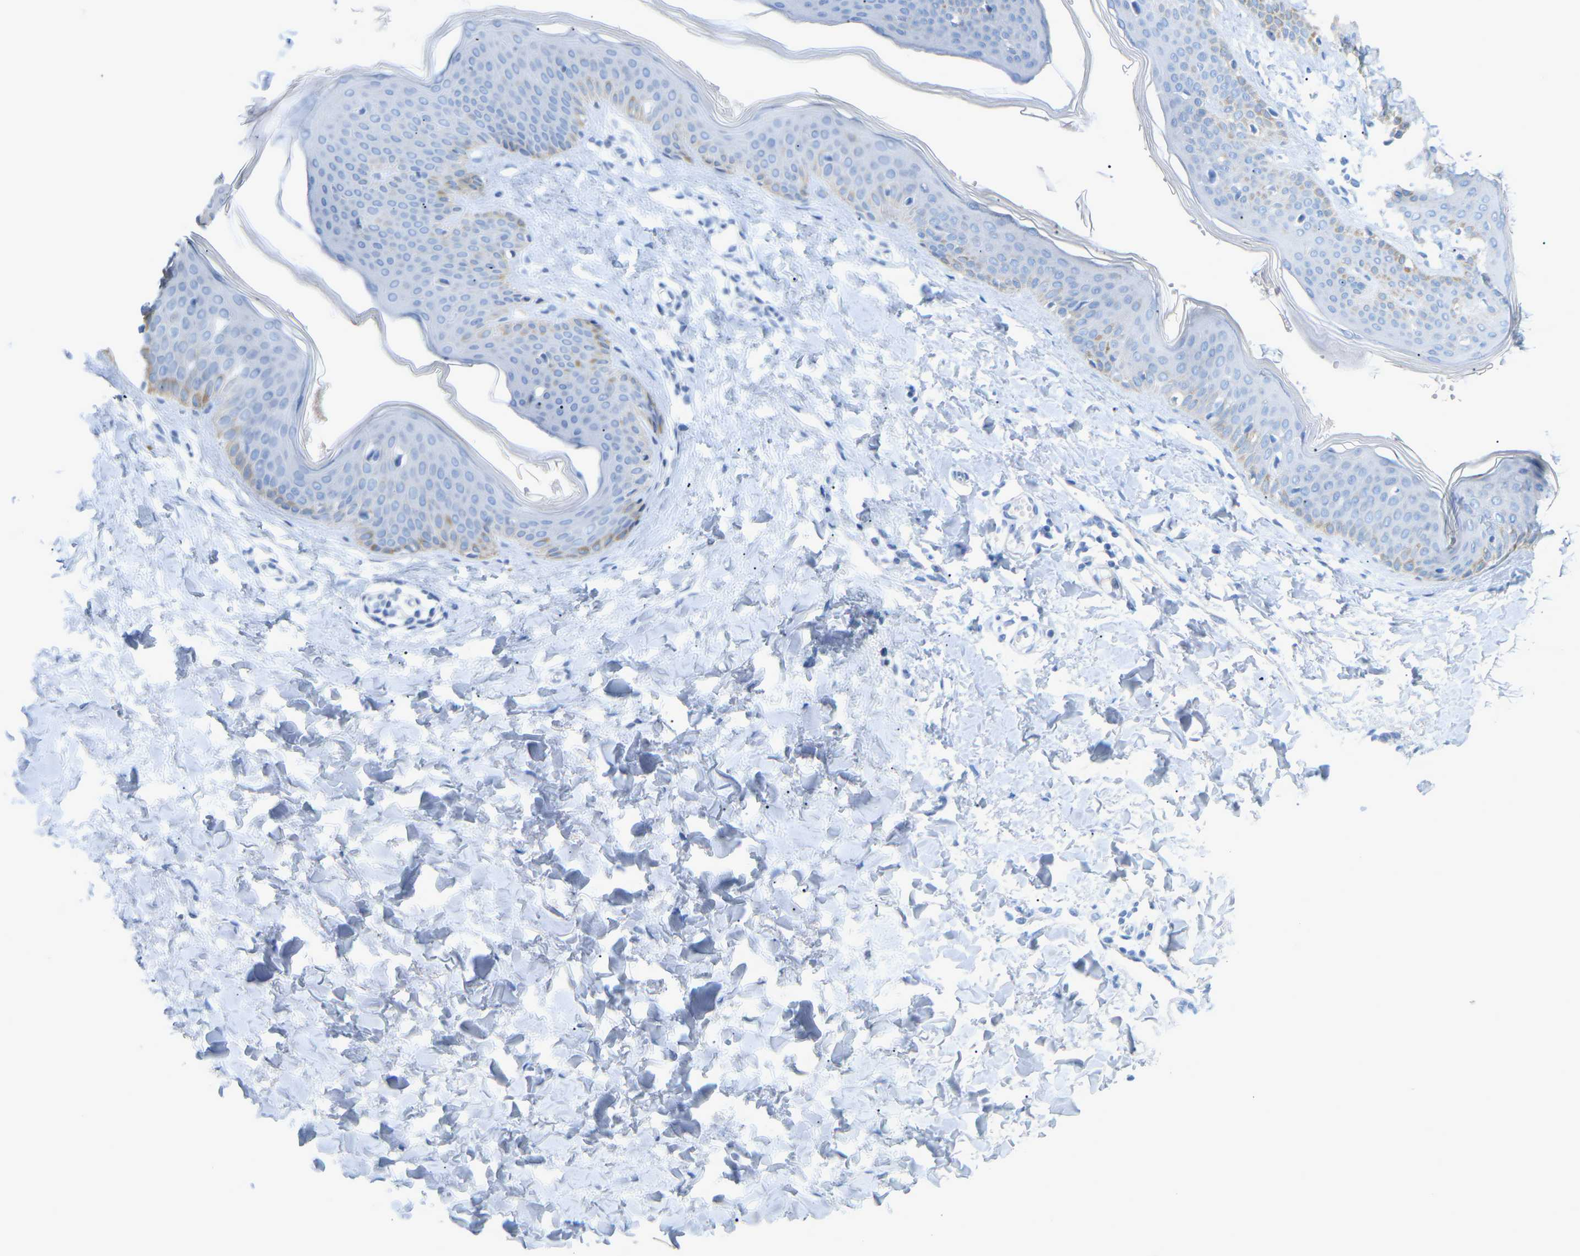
{"staining": {"intensity": "negative", "quantity": "none", "location": "none"}, "tissue": "skin", "cell_type": "Fibroblasts", "image_type": "normal", "snomed": [{"axis": "morphology", "description": "Normal tissue, NOS"}, {"axis": "topography", "description": "Skin"}], "caption": "Skin stained for a protein using immunohistochemistry (IHC) reveals no staining fibroblasts.", "gene": "HBG2", "patient": {"sex": "female", "age": 17}}